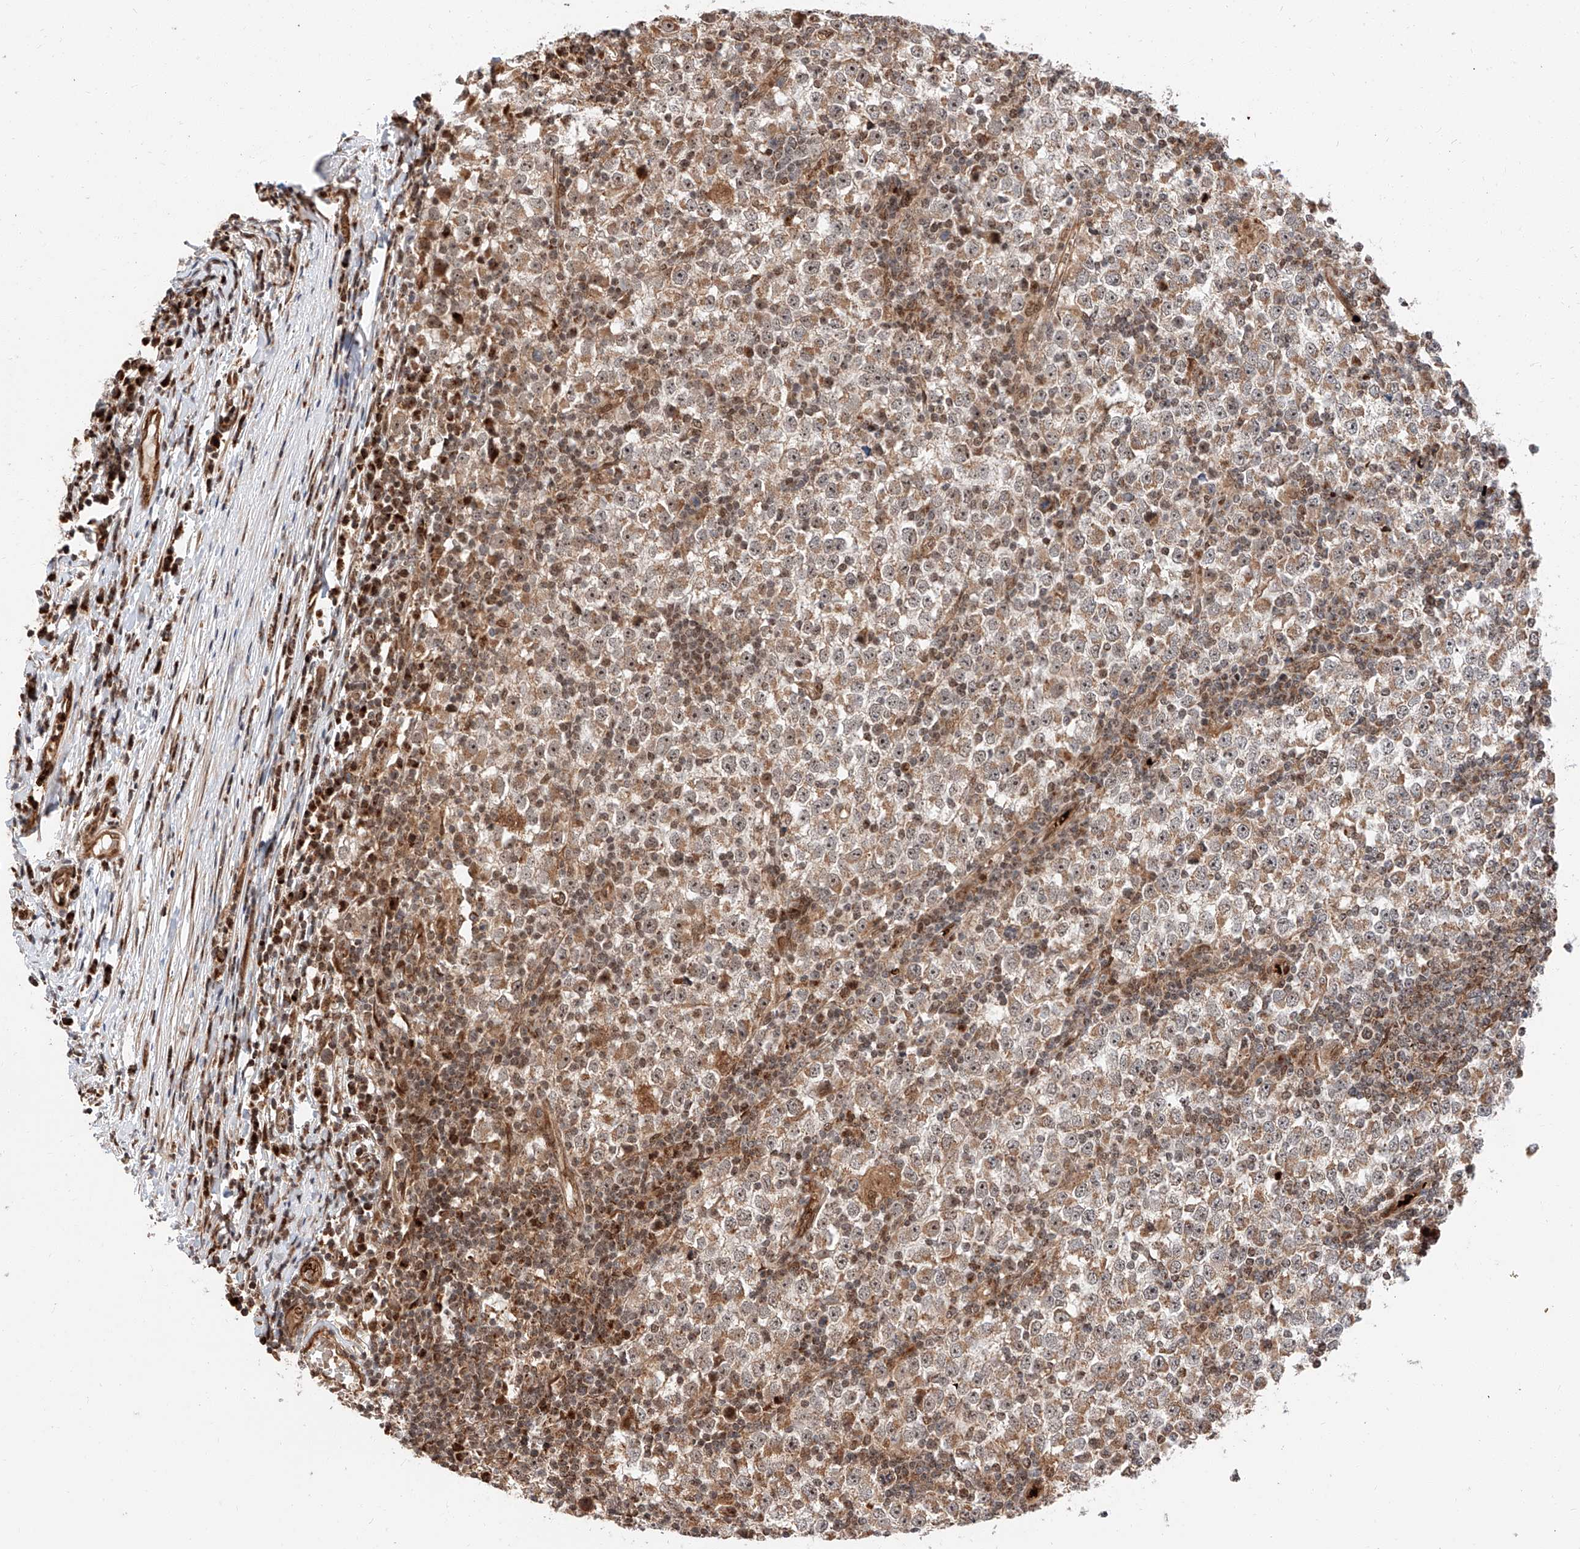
{"staining": {"intensity": "moderate", "quantity": ">75%", "location": "cytoplasmic/membranous,nuclear"}, "tissue": "testis cancer", "cell_type": "Tumor cells", "image_type": "cancer", "snomed": [{"axis": "morphology", "description": "Seminoma, NOS"}, {"axis": "topography", "description": "Testis"}], "caption": "Brown immunohistochemical staining in testis cancer demonstrates moderate cytoplasmic/membranous and nuclear expression in approximately >75% of tumor cells.", "gene": "THTPA", "patient": {"sex": "male", "age": 65}}